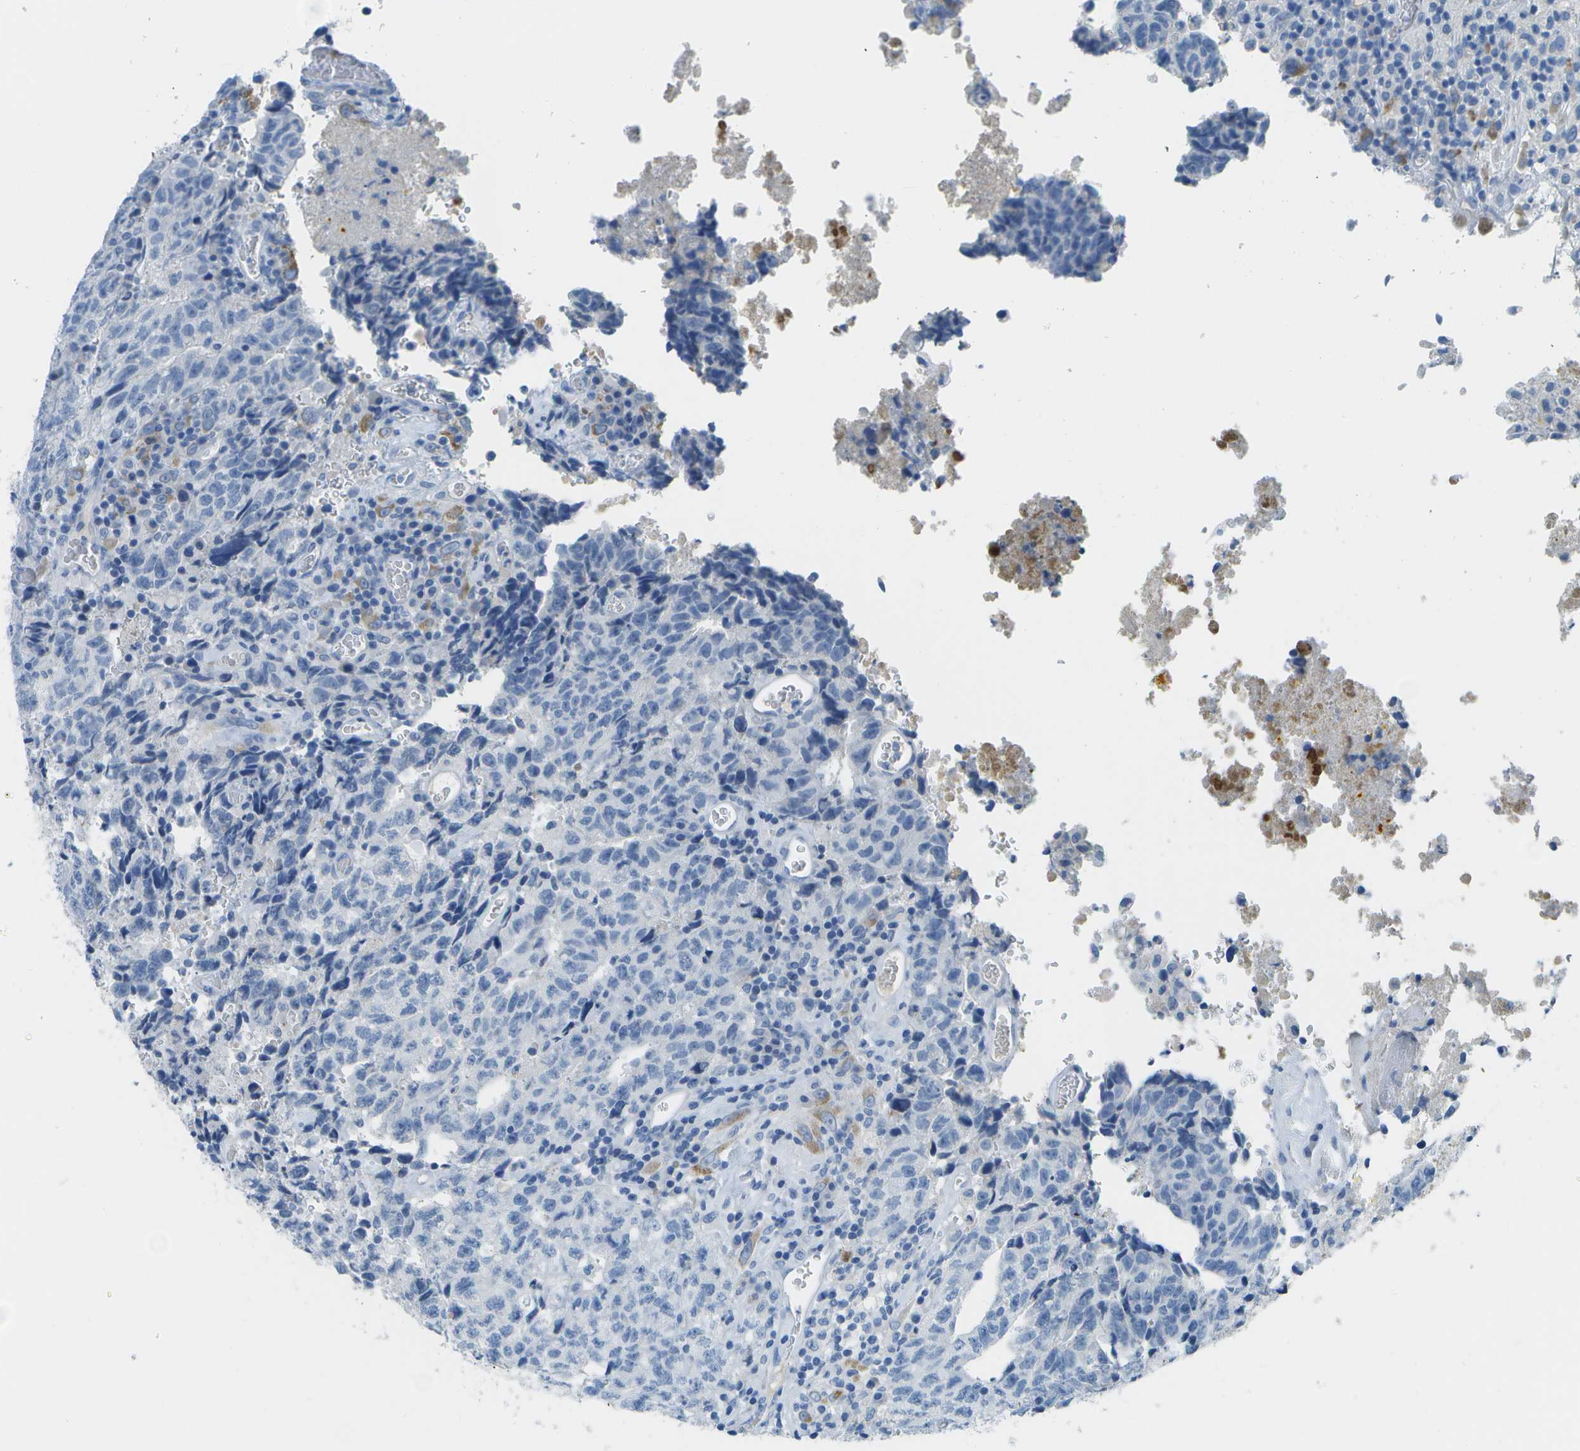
{"staining": {"intensity": "negative", "quantity": "none", "location": "none"}, "tissue": "testis cancer", "cell_type": "Tumor cells", "image_type": "cancer", "snomed": [{"axis": "morphology", "description": "Necrosis, NOS"}, {"axis": "morphology", "description": "Carcinoma, Embryonal, NOS"}, {"axis": "topography", "description": "Testis"}], "caption": "This is an immunohistochemistry (IHC) histopathology image of human embryonal carcinoma (testis). There is no expression in tumor cells.", "gene": "C1S", "patient": {"sex": "male", "age": 19}}